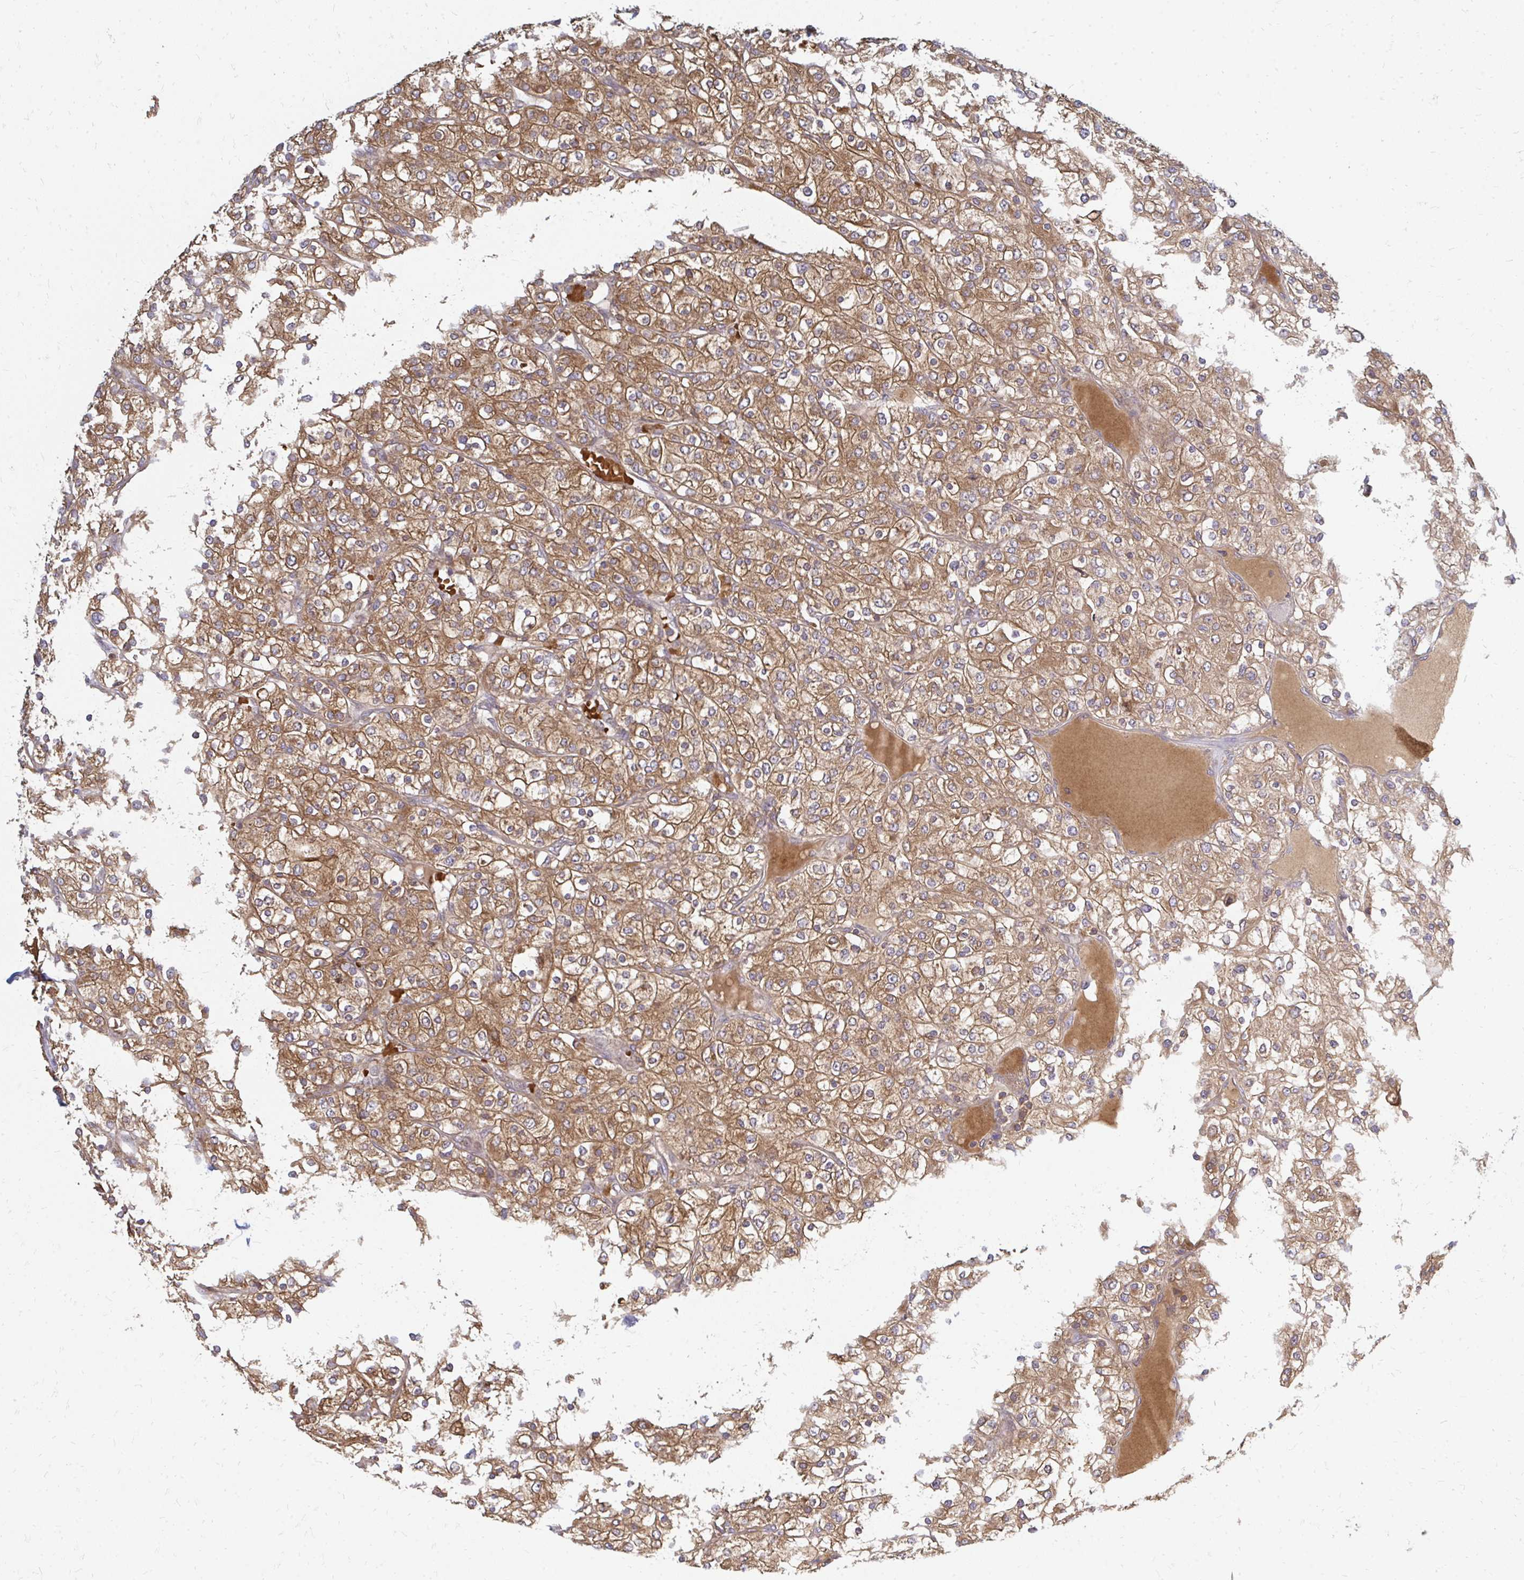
{"staining": {"intensity": "moderate", "quantity": ">75%", "location": "cytoplasmic/membranous"}, "tissue": "renal cancer", "cell_type": "Tumor cells", "image_type": "cancer", "snomed": [{"axis": "morphology", "description": "Adenocarcinoma, NOS"}, {"axis": "topography", "description": "Kidney"}], "caption": "Immunohistochemistry (IHC) of human adenocarcinoma (renal) exhibits medium levels of moderate cytoplasmic/membranous staining in approximately >75% of tumor cells.", "gene": "ZNF285", "patient": {"sex": "male", "age": 80}}